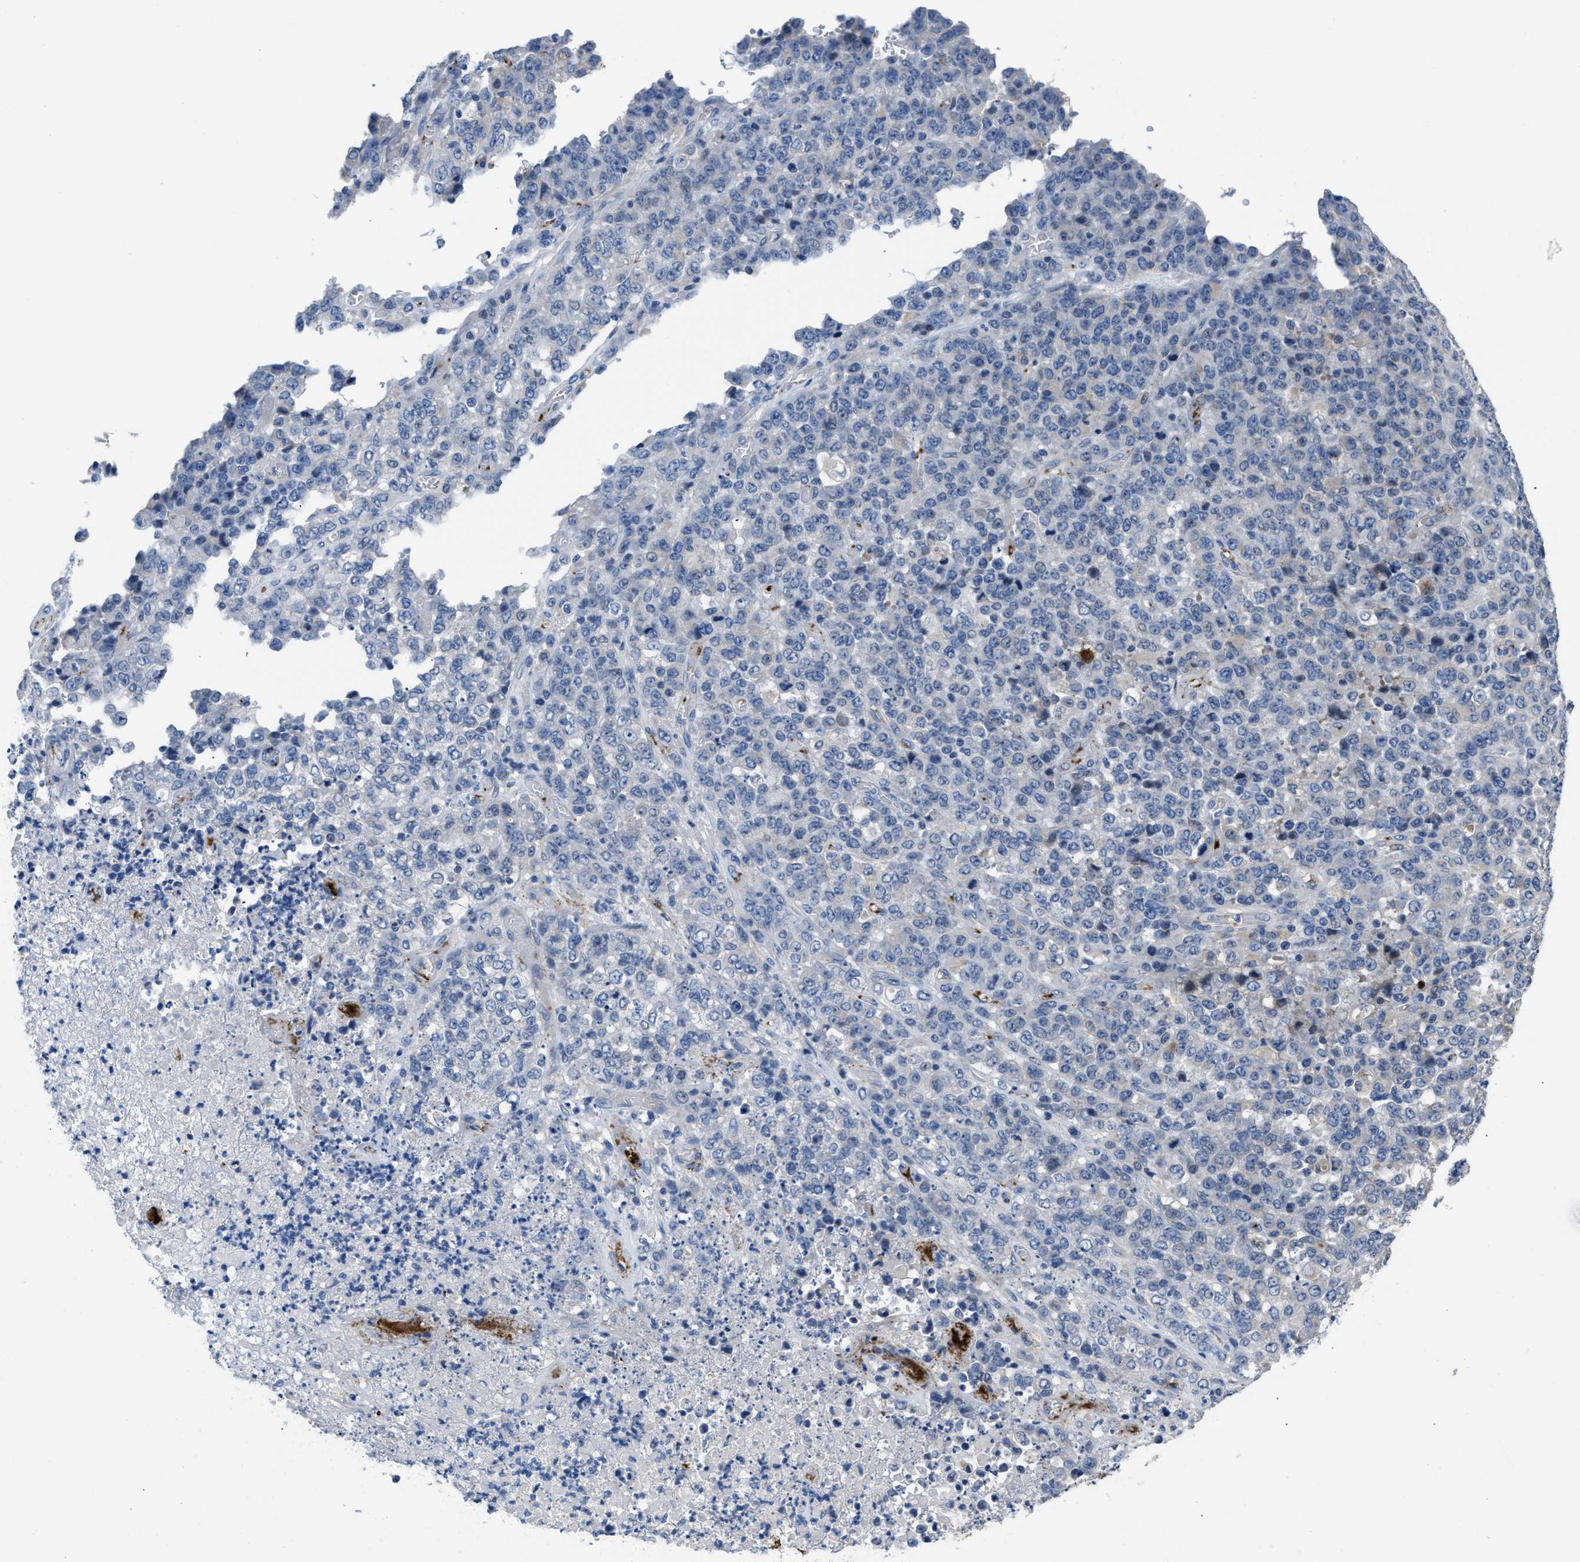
{"staining": {"intensity": "negative", "quantity": "none", "location": "none"}, "tissue": "stomach cancer", "cell_type": "Tumor cells", "image_type": "cancer", "snomed": [{"axis": "morphology", "description": "Adenocarcinoma, NOS"}, {"axis": "topography", "description": "Stomach"}], "caption": "Immunohistochemistry of human stomach cancer (adenocarcinoma) reveals no expression in tumor cells.", "gene": "FGF18", "patient": {"sex": "female", "age": 73}}